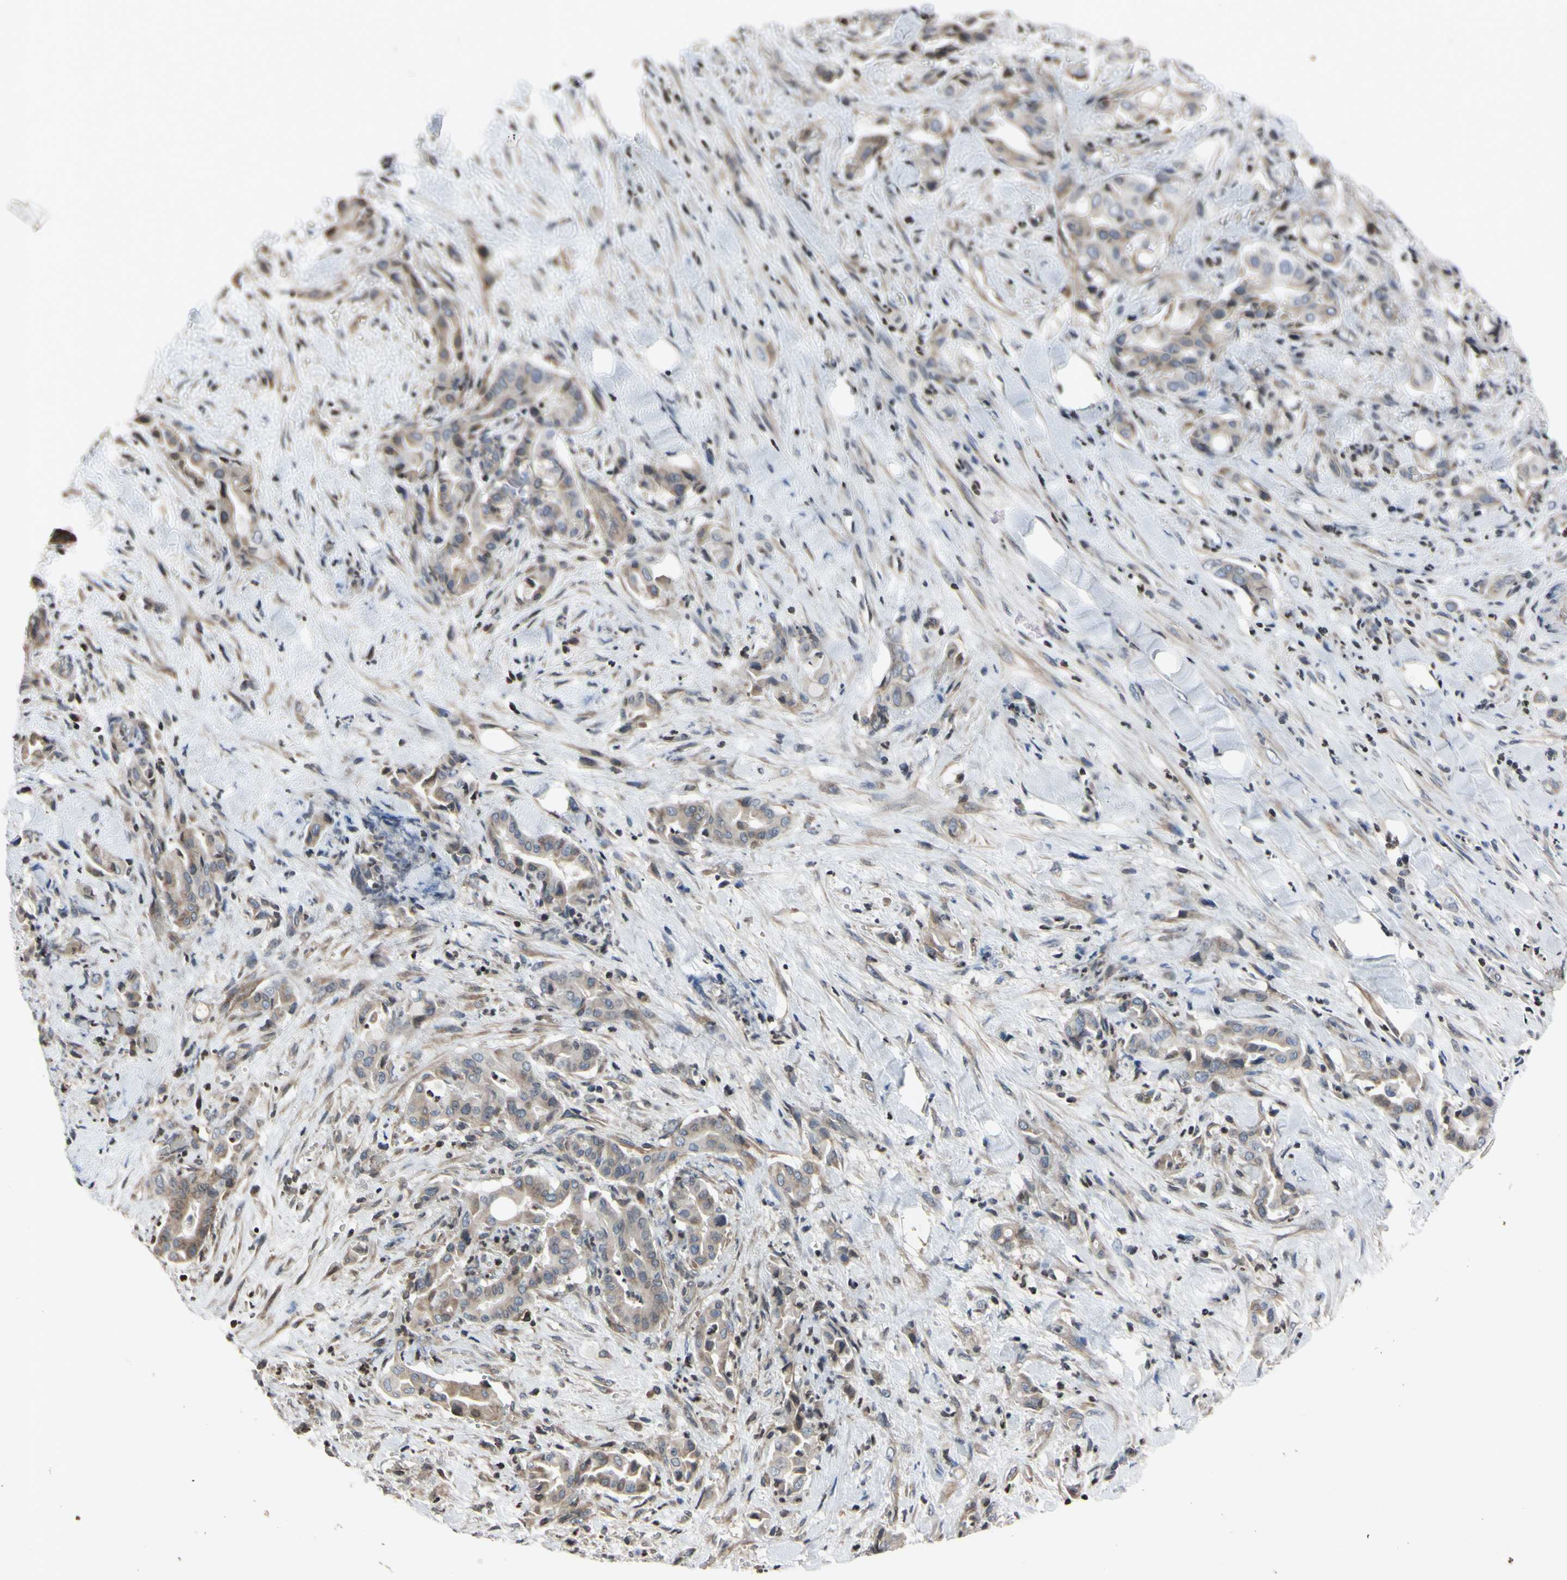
{"staining": {"intensity": "weak", "quantity": "25%-75%", "location": "cytoplasmic/membranous"}, "tissue": "liver cancer", "cell_type": "Tumor cells", "image_type": "cancer", "snomed": [{"axis": "morphology", "description": "Cholangiocarcinoma"}, {"axis": "topography", "description": "Liver"}], "caption": "There is low levels of weak cytoplasmic/membranous staining in tumor cells of liver cancer (cholangiocarcinoma), as demonstrated by immunohistochemical staining (brown color).", "gene": "ARG1", "patient": {"sex": "female", "age": 68}}